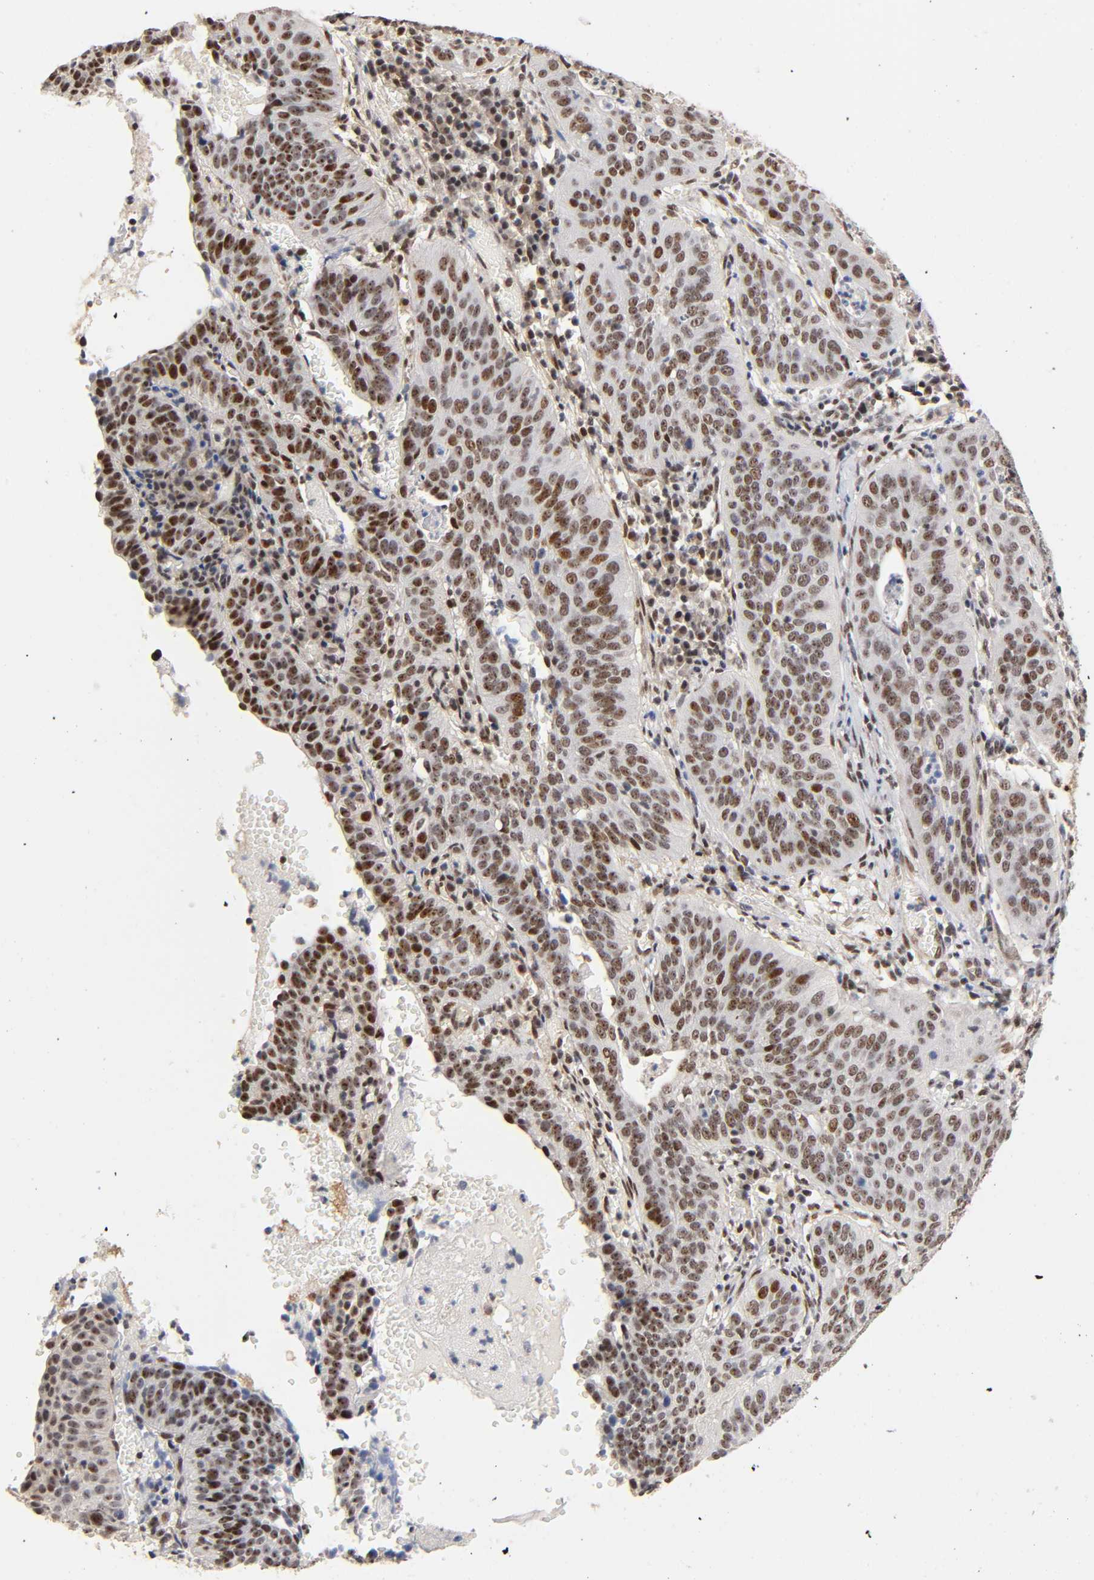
{"staining": {"intensity": "strong", "quantity": ">75%", "location": "nuclear"}, "tissue": "cervical cancer", "cell_type": "Tumor cells", "image_type": "cancer", "snomed": [{"axis": "morphology", "description": "Squamous cell carcinoma, NOS"}, {"axis": "topography", "description": "Cervix"}], "caption": "Immunohistochemical staining of human cervical cancer reveals strong nuclear protein expression in approximately >75% of tumor cells.", "gene": "TP53RK", "patient": {"sex": "female", "age": 39}}